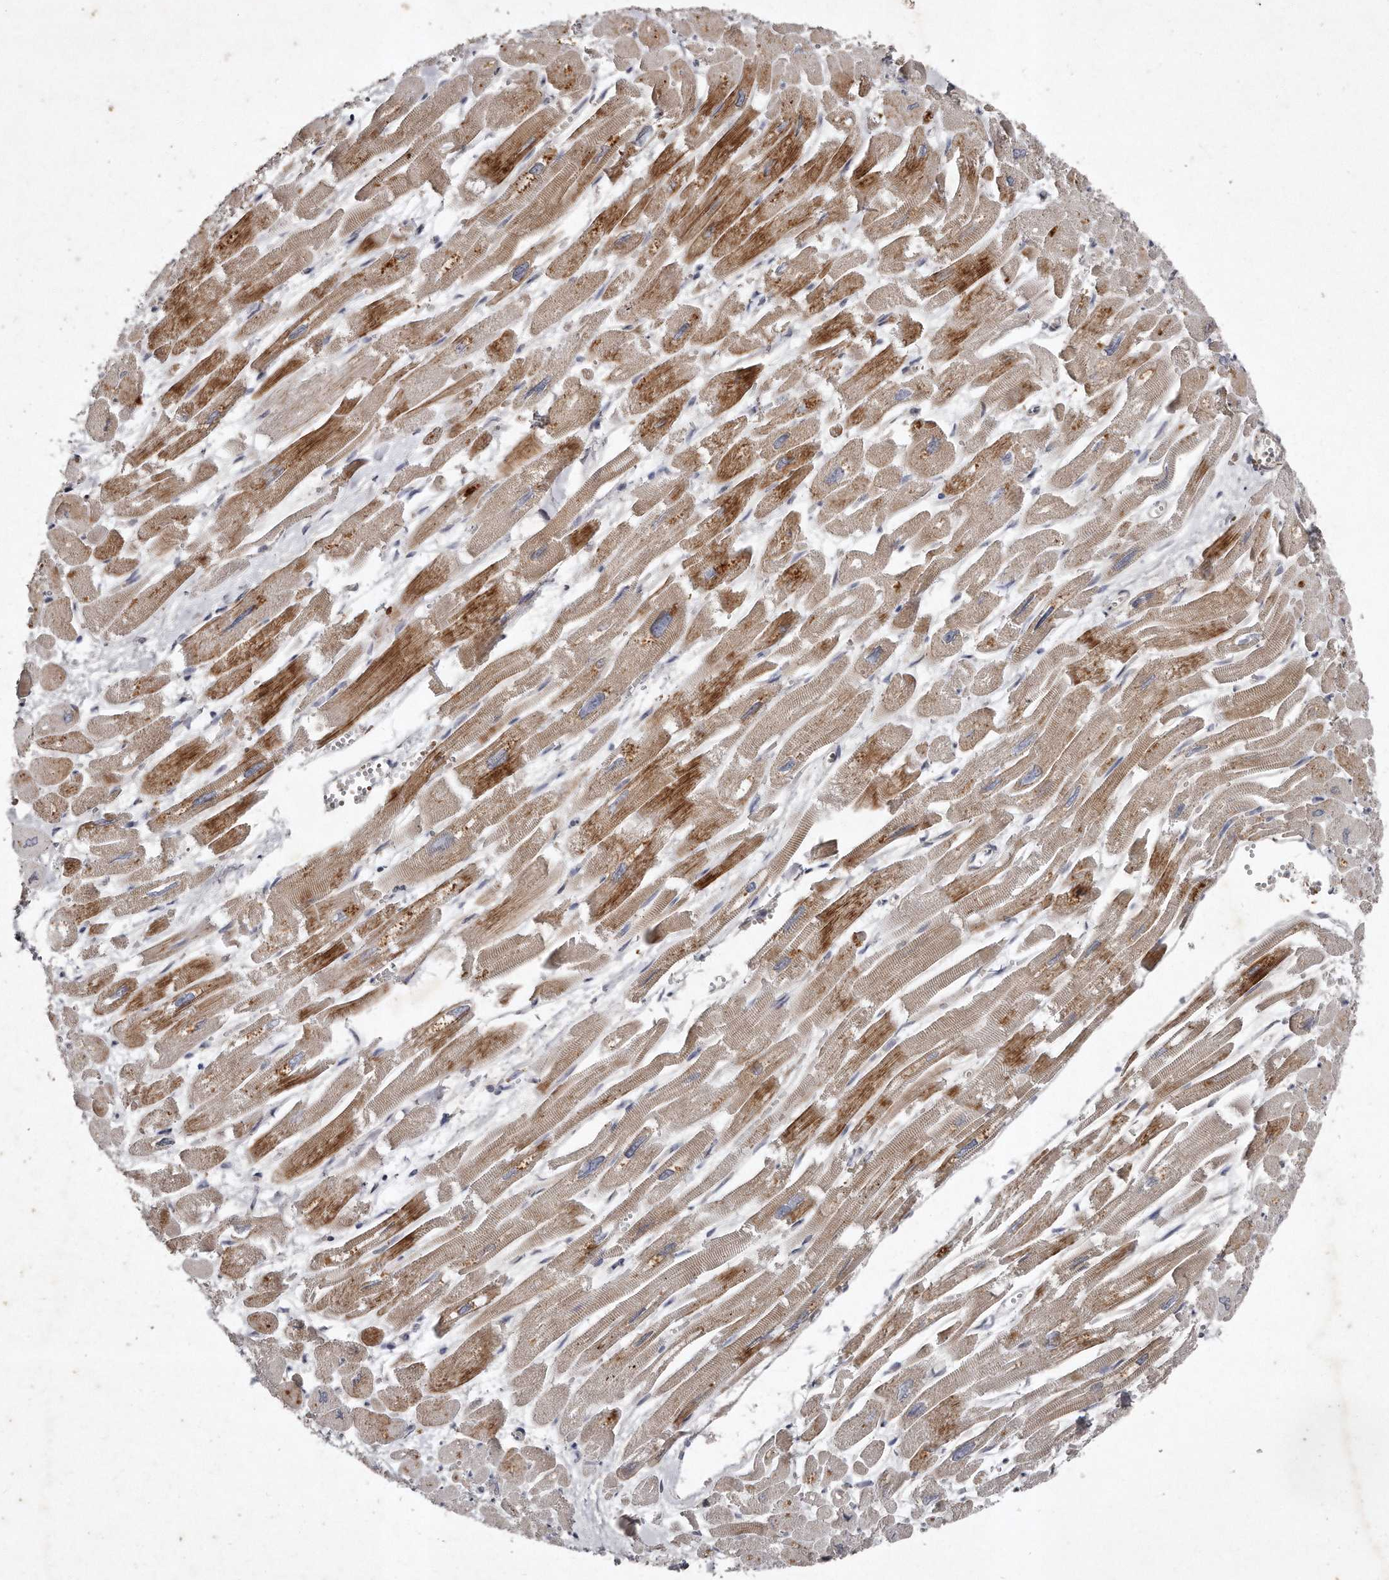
{"staining": {"intensity": "moderate", "quantity": "25%-75%", "location": "cytoplasmic/membranous"}, "tissue": "heart muscle", "cell_type": "Cardiomyocytes", "image_type": "normal", "snomed": [{"axis": "morphology", "description": "Normal tissue, NOS"}, {"axis": "topography", "description": "Heart"}], "caption": "A brown stain labels moderate cytoplasmic/membranous positivity of a protein in cardiomyocytes of unremarkable human heart muscle. The protein is stained brown, and the nuclei are stained in blue (DAB IHC with brightfield microscopy, high magnification).", "gene": "TECR", "patient": {"sex": "male", "age": 54}}